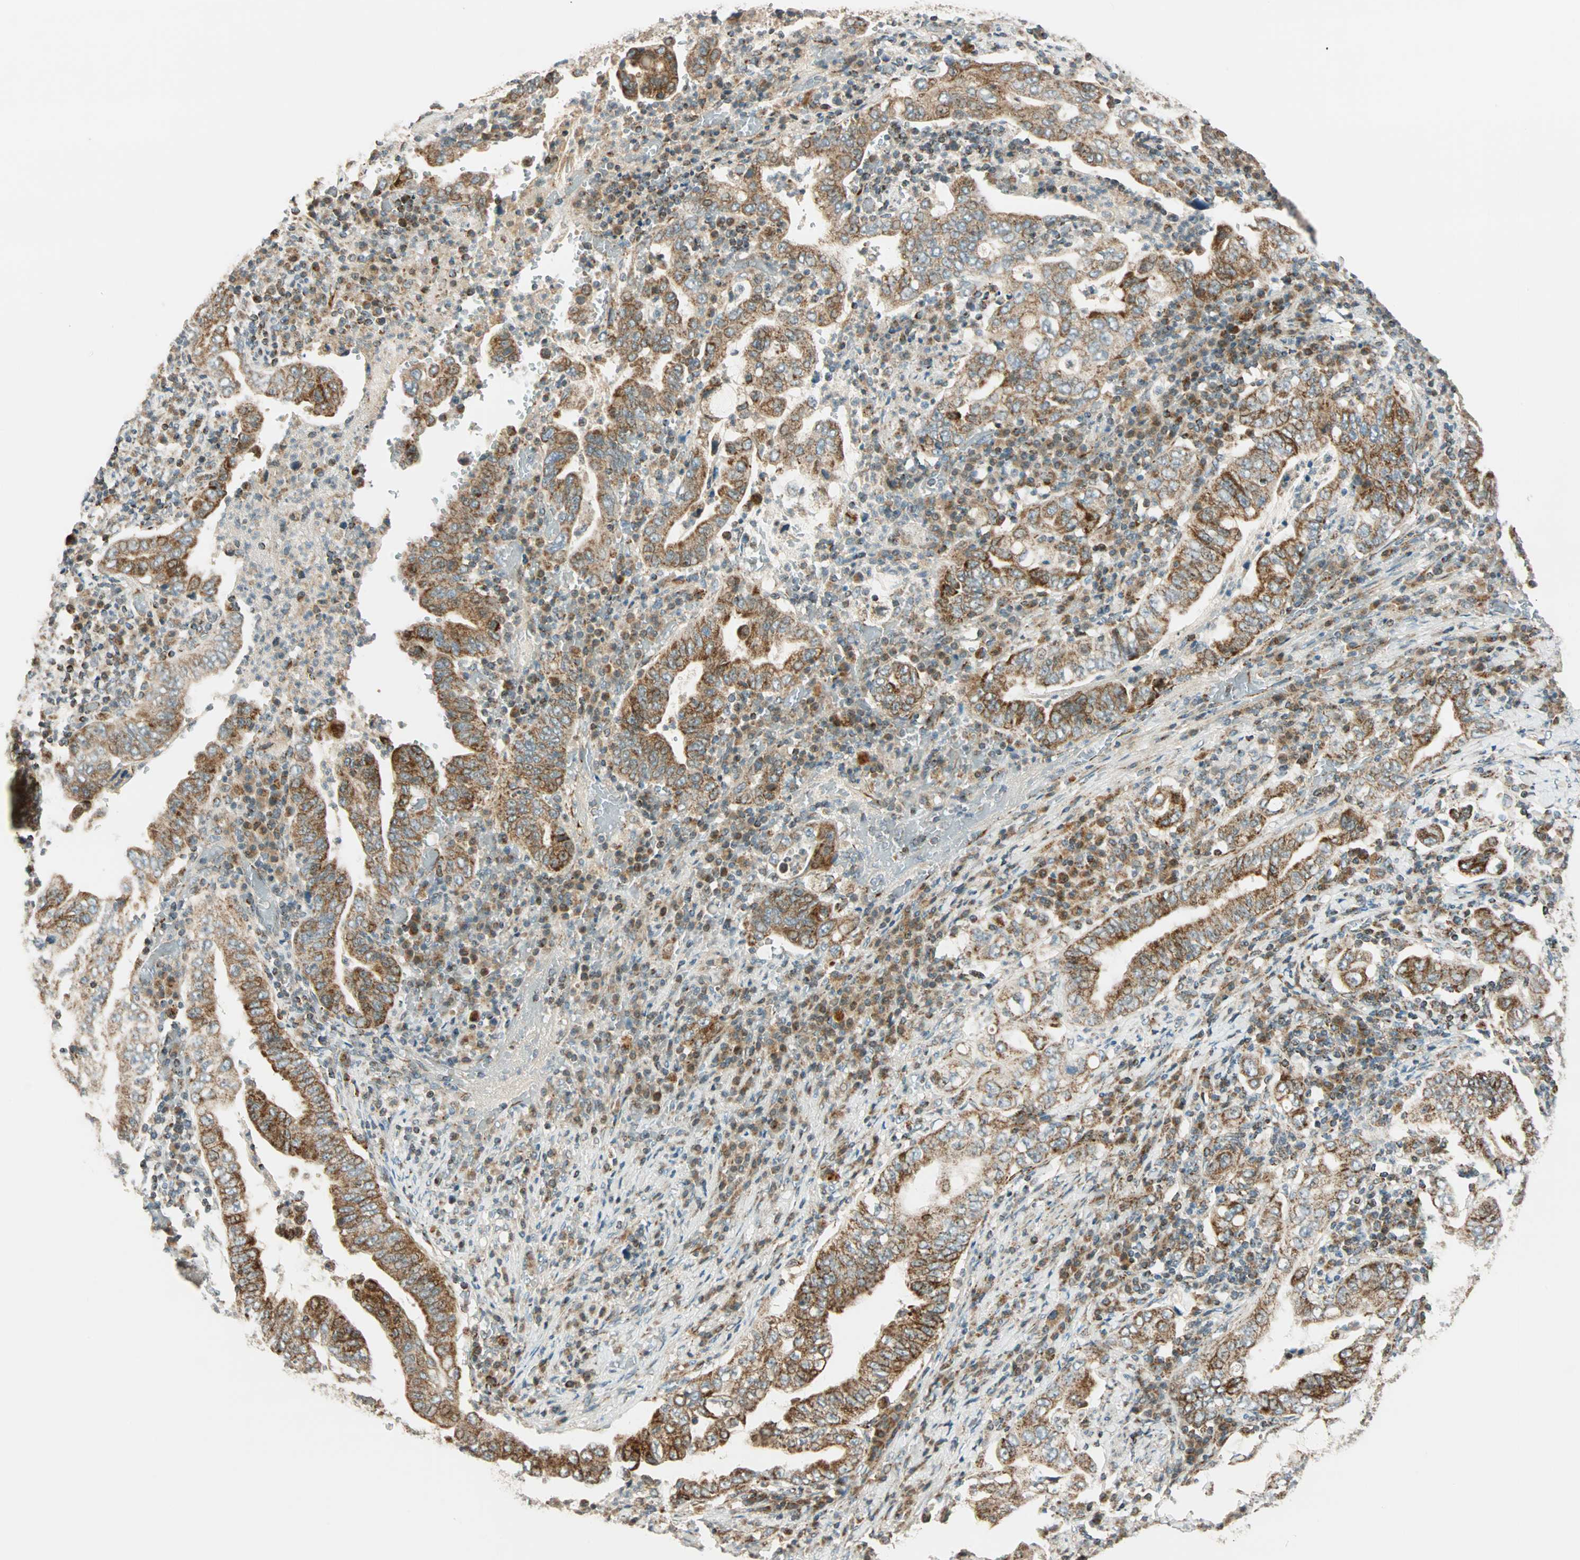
{"staining": {"intensity": "moderate", "quantity": ">75%", "location": "cytoplasmic/membranous"}, "tissue": "stomach cancer", "cell_type": "Tumor cells", "image_type": "cancer", "snomed": [{"axis": "morphology", "description": "Normal tissue, NOS"}, {"axis": "morphology", "description": "Adenocarcinoma, NOS"}, {"axis": "topography", "description": "Esophagus"}, {"axis": "topography", "description": "Stomach, upper"}, {"axis": "topography", "description": "Peripheral nerve tissue"}], "caption": "A high-resolution image shows immunohistochemistry staining of stomach adenocarcinoma, which shows moderate cytoplasmic/membranous staining in about >75% of tumor cells.", "gene": "SPRY4", "patient": {"sex": "male", "age": 62}}